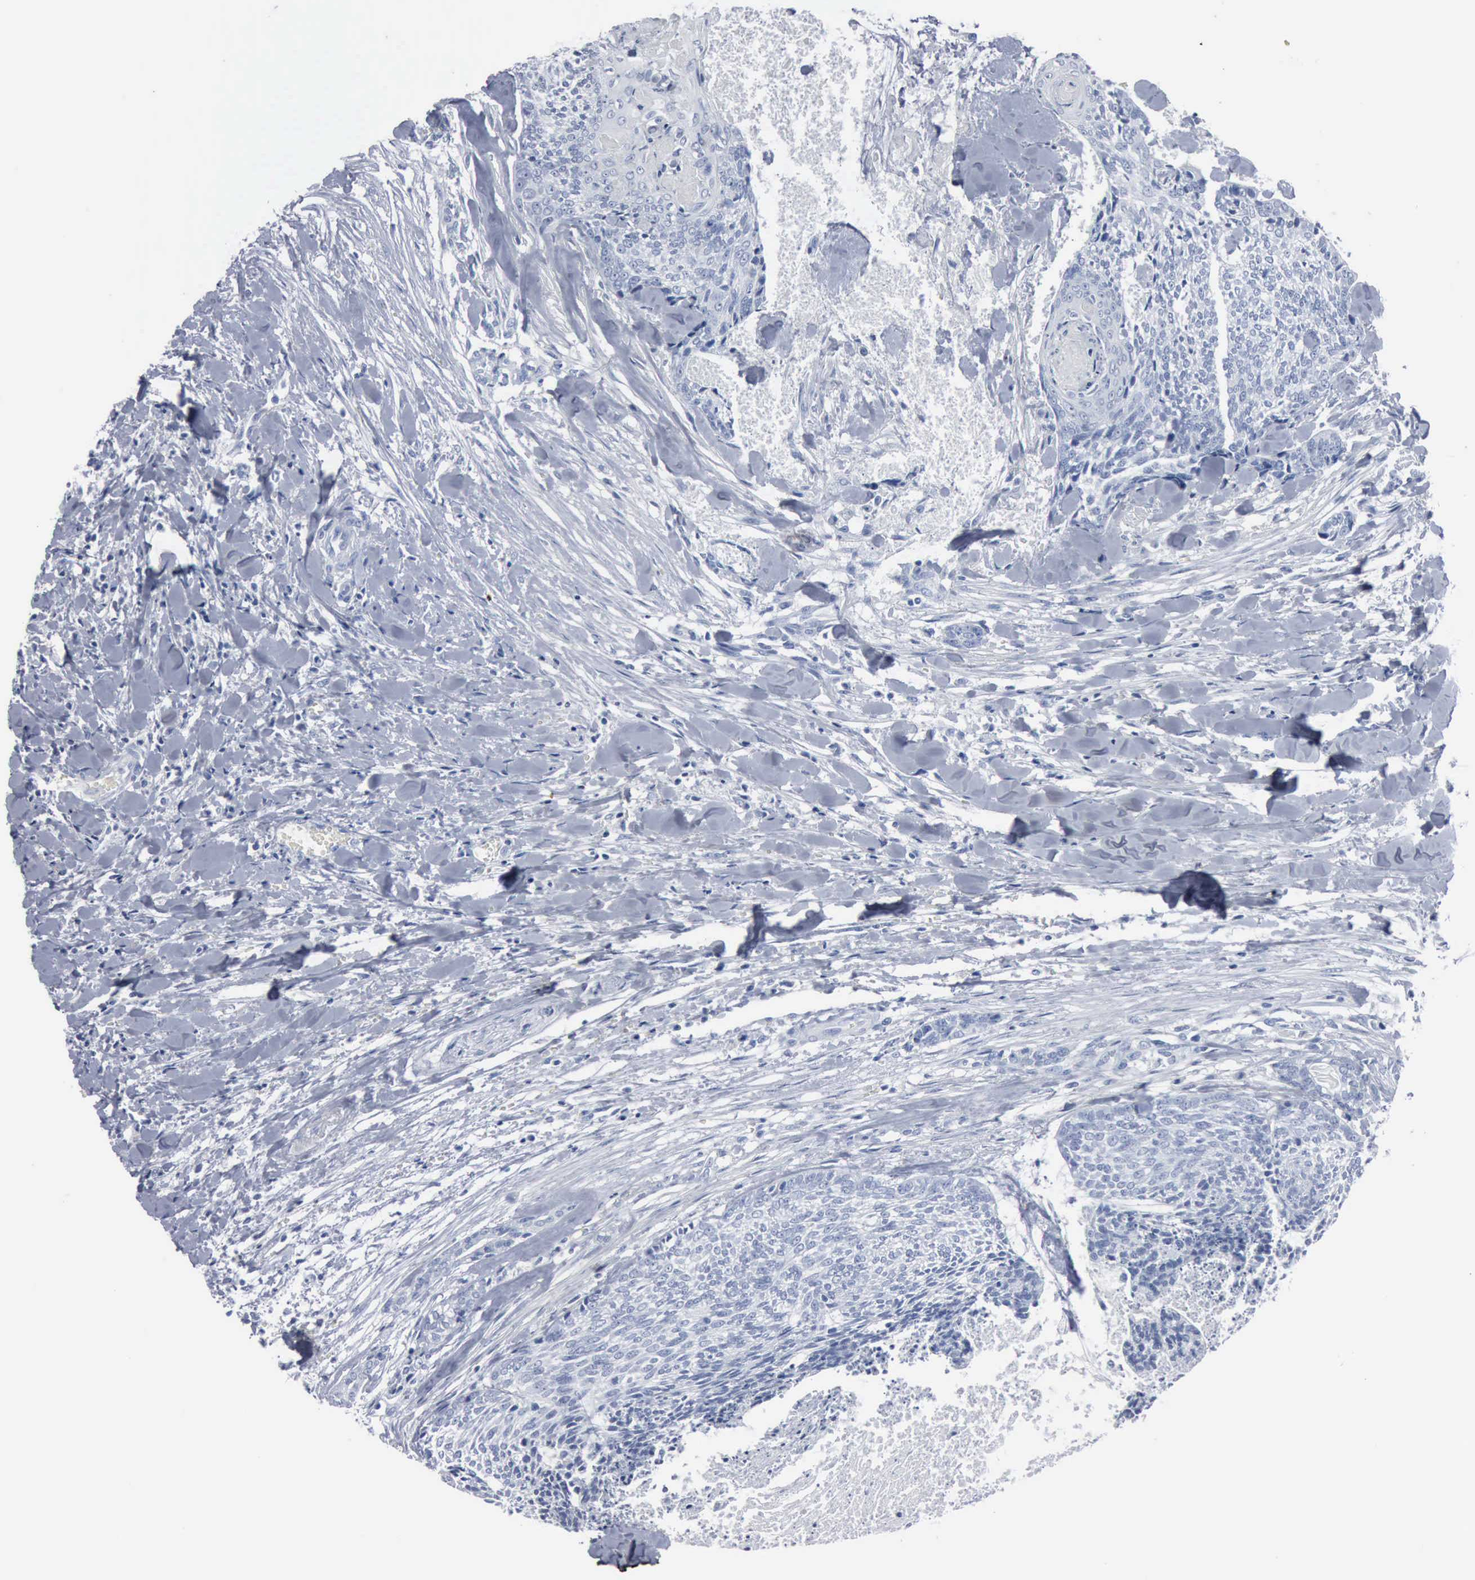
{"staining": {"intensity": "negative", "quantity": "none", "location": "none"}, "tissue": "head and neck cancer", "cell_type": "Tumor cells", "image_type": "cancer", "snomed": [{"axis": "morphology", "description": "Squamous cell carcinoma, NOS"}, {"axis": "topography", "description": "Salivary gland"}, {"axis": "topography", "description": "Head-Neck"}], "caption": "Tumor cells are negative for brown protein staining in squamous cell carcinoma (head and neck).", "gene": "DMD", "patient": {"sex": "male", "age": 70}}